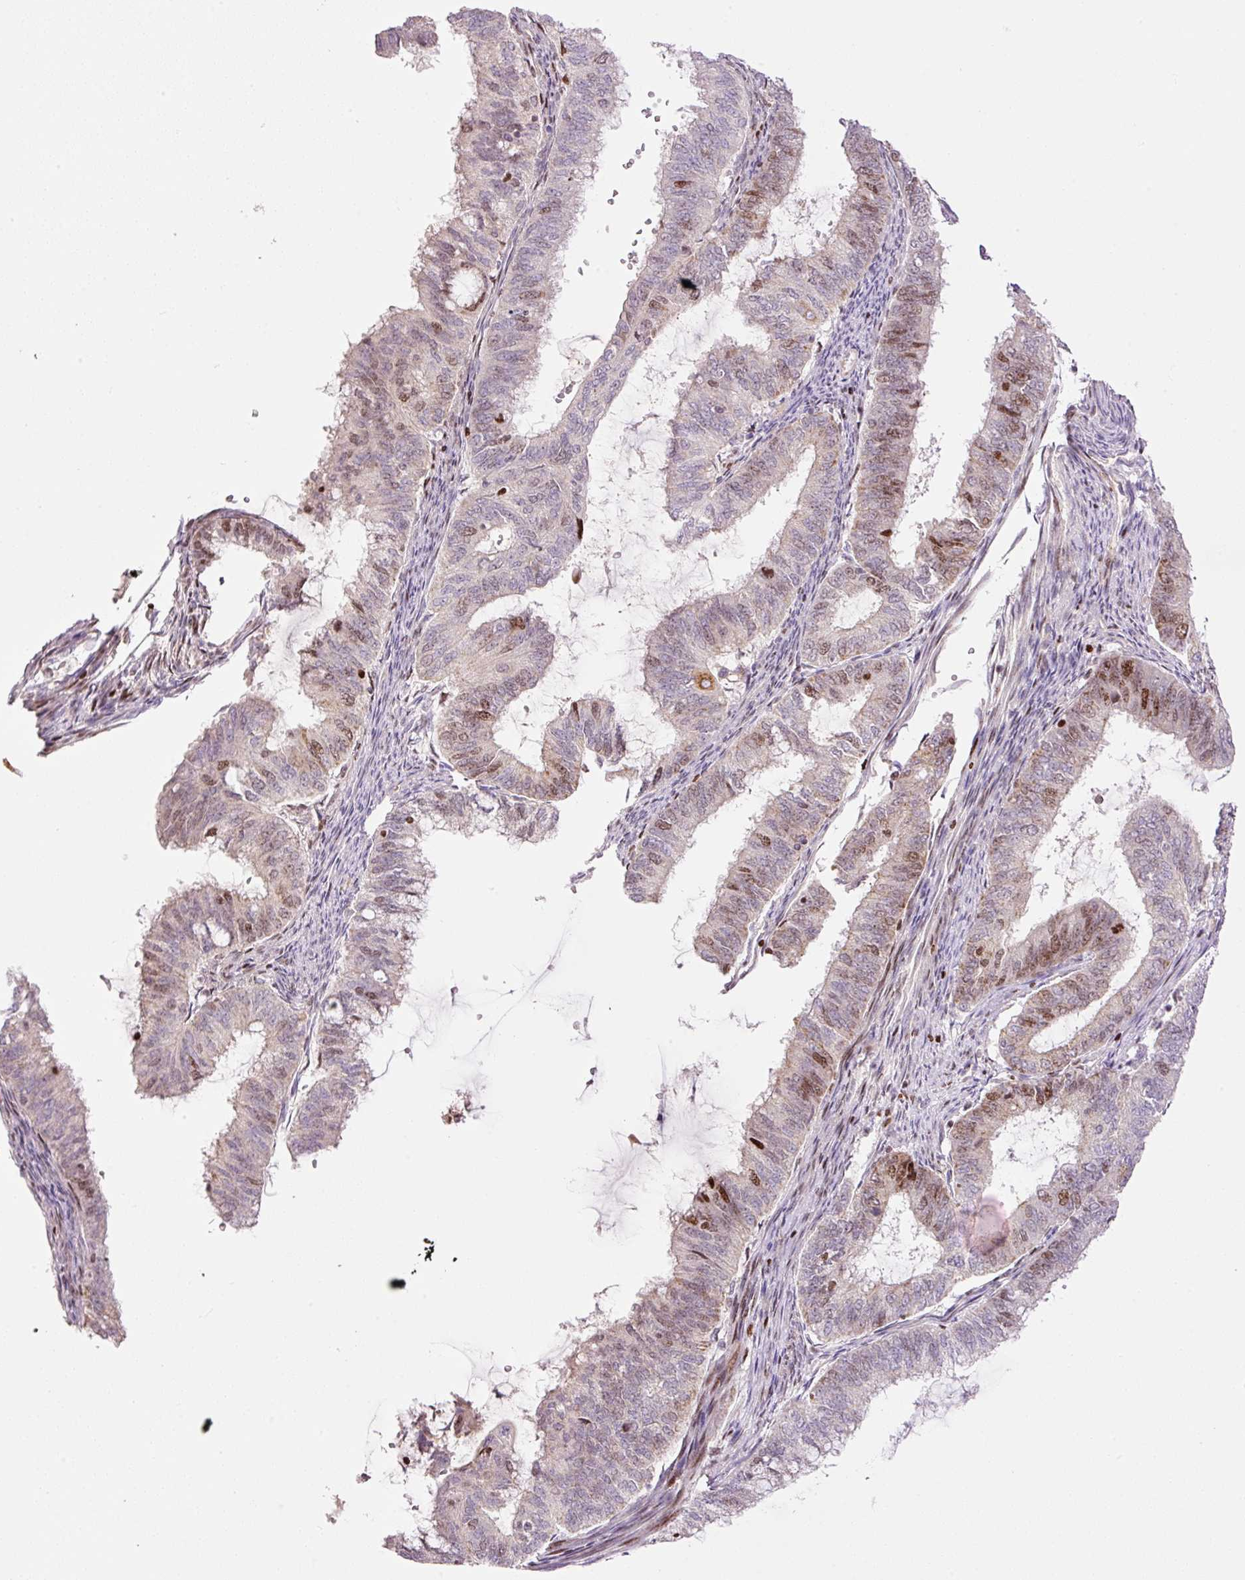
{"staining": {"intensity": "moderate", "quantity": "25%-75%", "location": "nuclear"}, "tissue": "endometrial cancer", "cell_type": "Tumor cells", "image_type": "cancer", "snomed": [{"axis": "morphology", "description": "Adenocarcinoma, NOS"}, {"axis": "topography", "description": "Endometrium"}], "caption": "IHC micrograph of neoplastic tissue: human adenocarcinoma (endometrial) stained using immunohistochemistry (IHC) reveals medium levels of moderate protein expression localized specifically in the nuclear of tumor cells, appearing as a nuclear brown color.", "gene": "TMEM8B", "patient": {"sex": "female", "age": 51}}